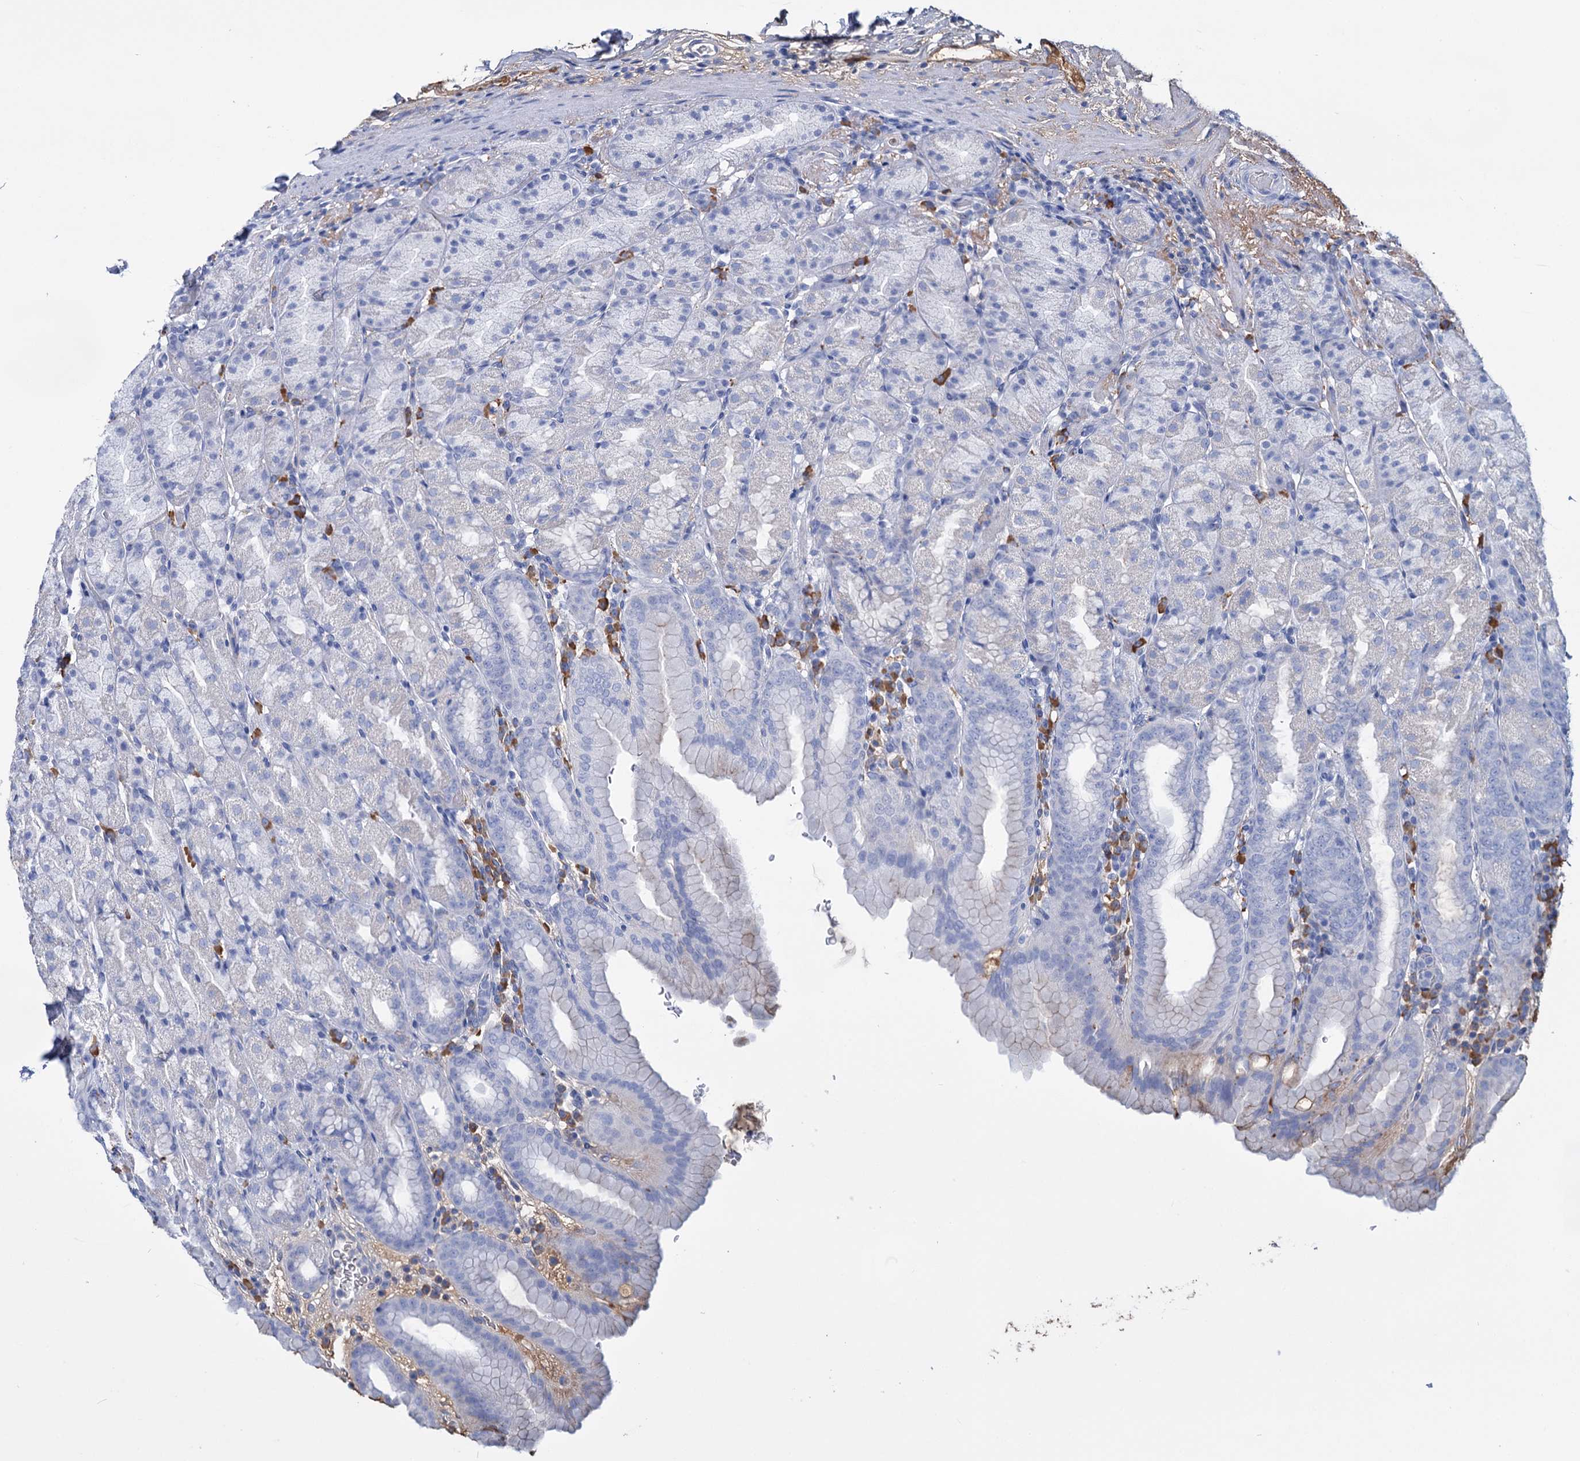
{"staining": {"intensity": "negative", "quantity": "none", "location": "none"}, "tissue": "stomach", "cell_type": "Glandular cells", "image_type": "normal", "snomed": [{"axis": "morphology", "description": "Normal tissue, NOS"}, {"axis": "topography", "description": "Stomach, upper"}], "caption": "High power microscopy micrograph of an immunohistochemistry (IHC) micrograph of normal stomach, revealing no significant positivity in glandular cells.", "gene": "FBXW12", "patient": {"sex": "male", "age": 68}}